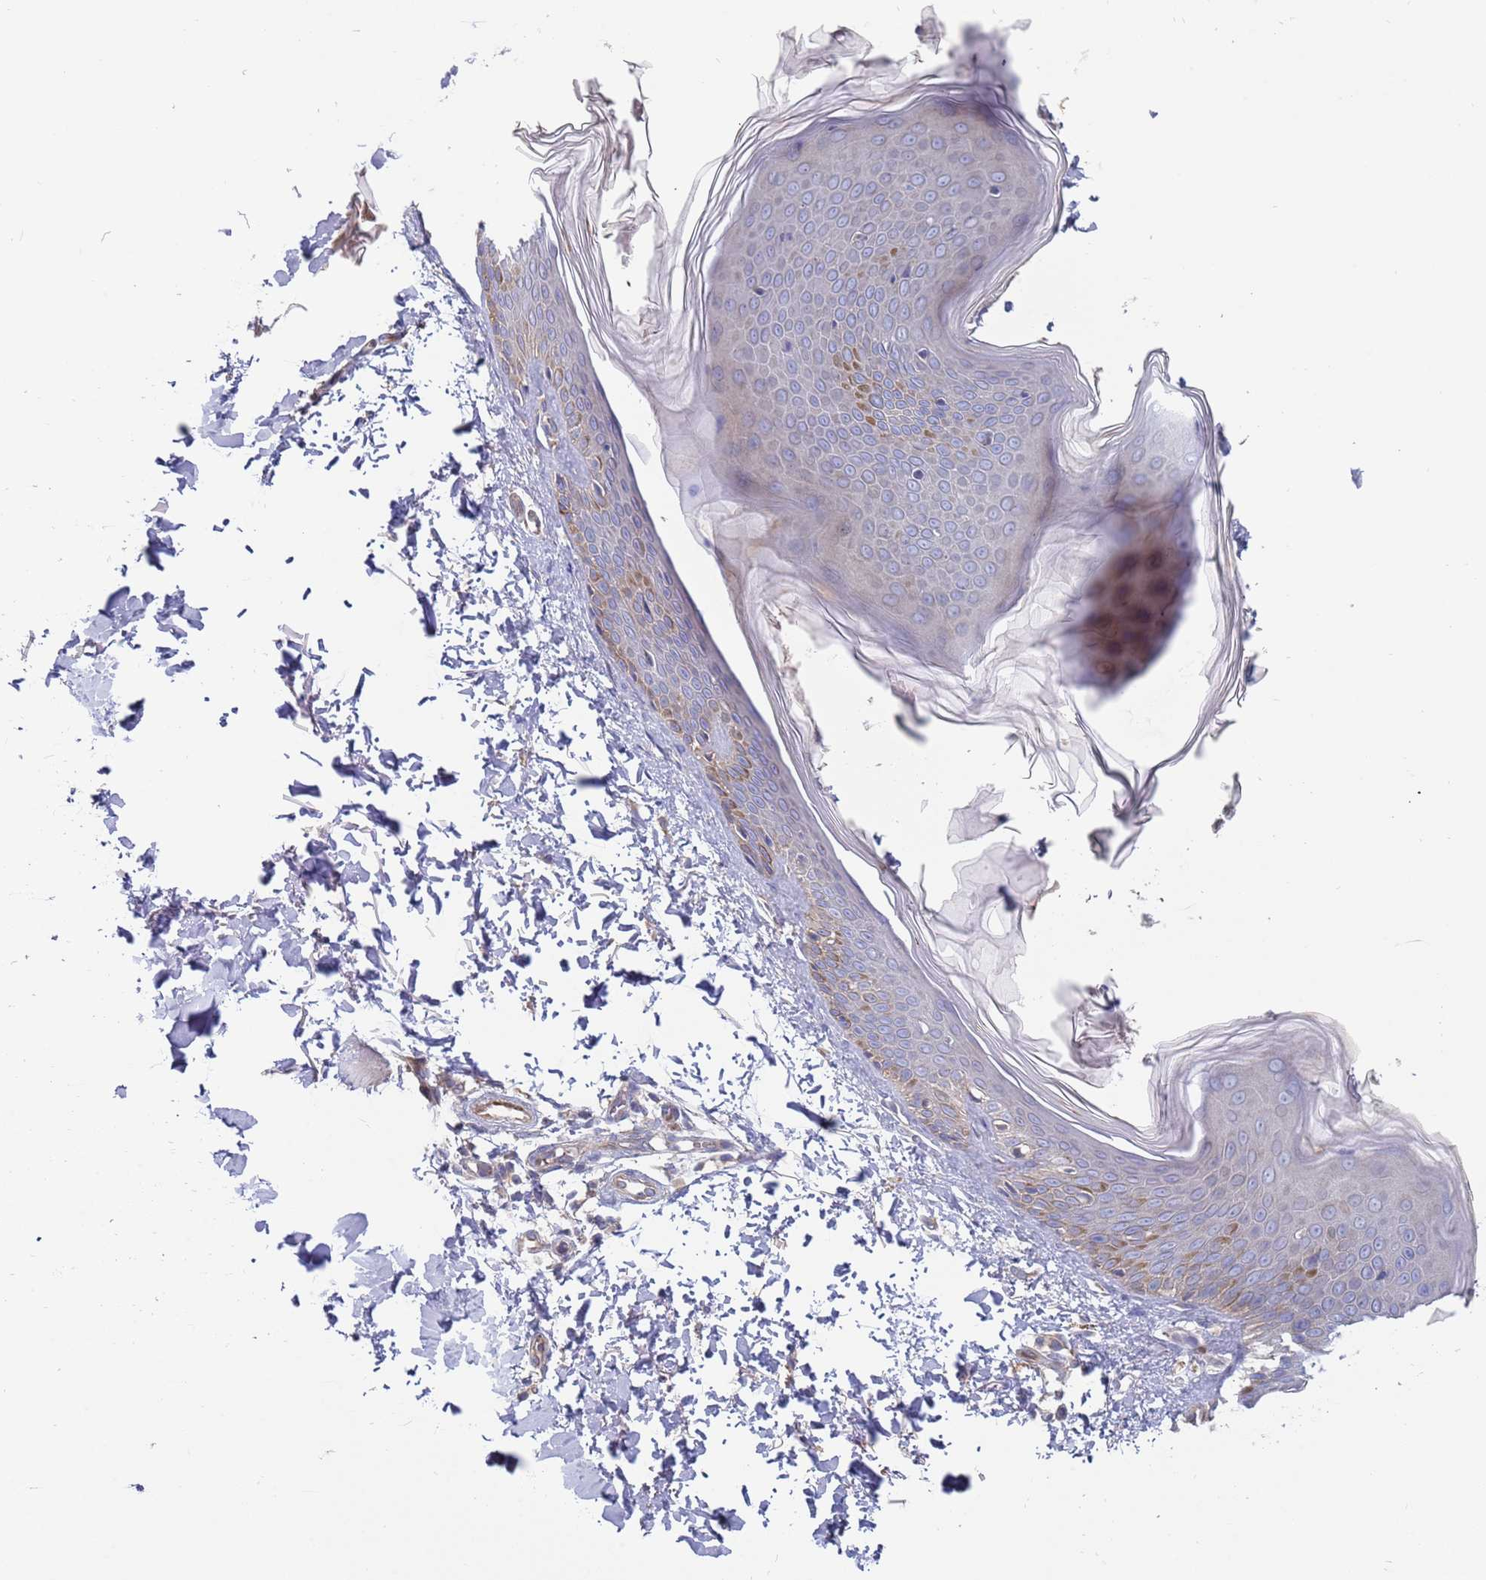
{"staining": {"intensity": "moderate", "quantity": "<25%", "location": "cytoplasmic/membranous"}, "tissue": "skin", "cell_type": "Fibroblasts", "image_type": "normal", "snomed": [{"axis": "morphology", "description": "Normal tissue, NOS"}, {"axis": "topography", "description": "Skin"}], "caption": "Protein expression analysis of benign skin reveals moderate cytoplasmic/membranous positivity in approximately <25% of fibroblasts. (DAB IHC, brown staining for protein, blue staining for nuclei).", "gene": "MALRD1", "patient": {"sex": "male", "age": 37}}